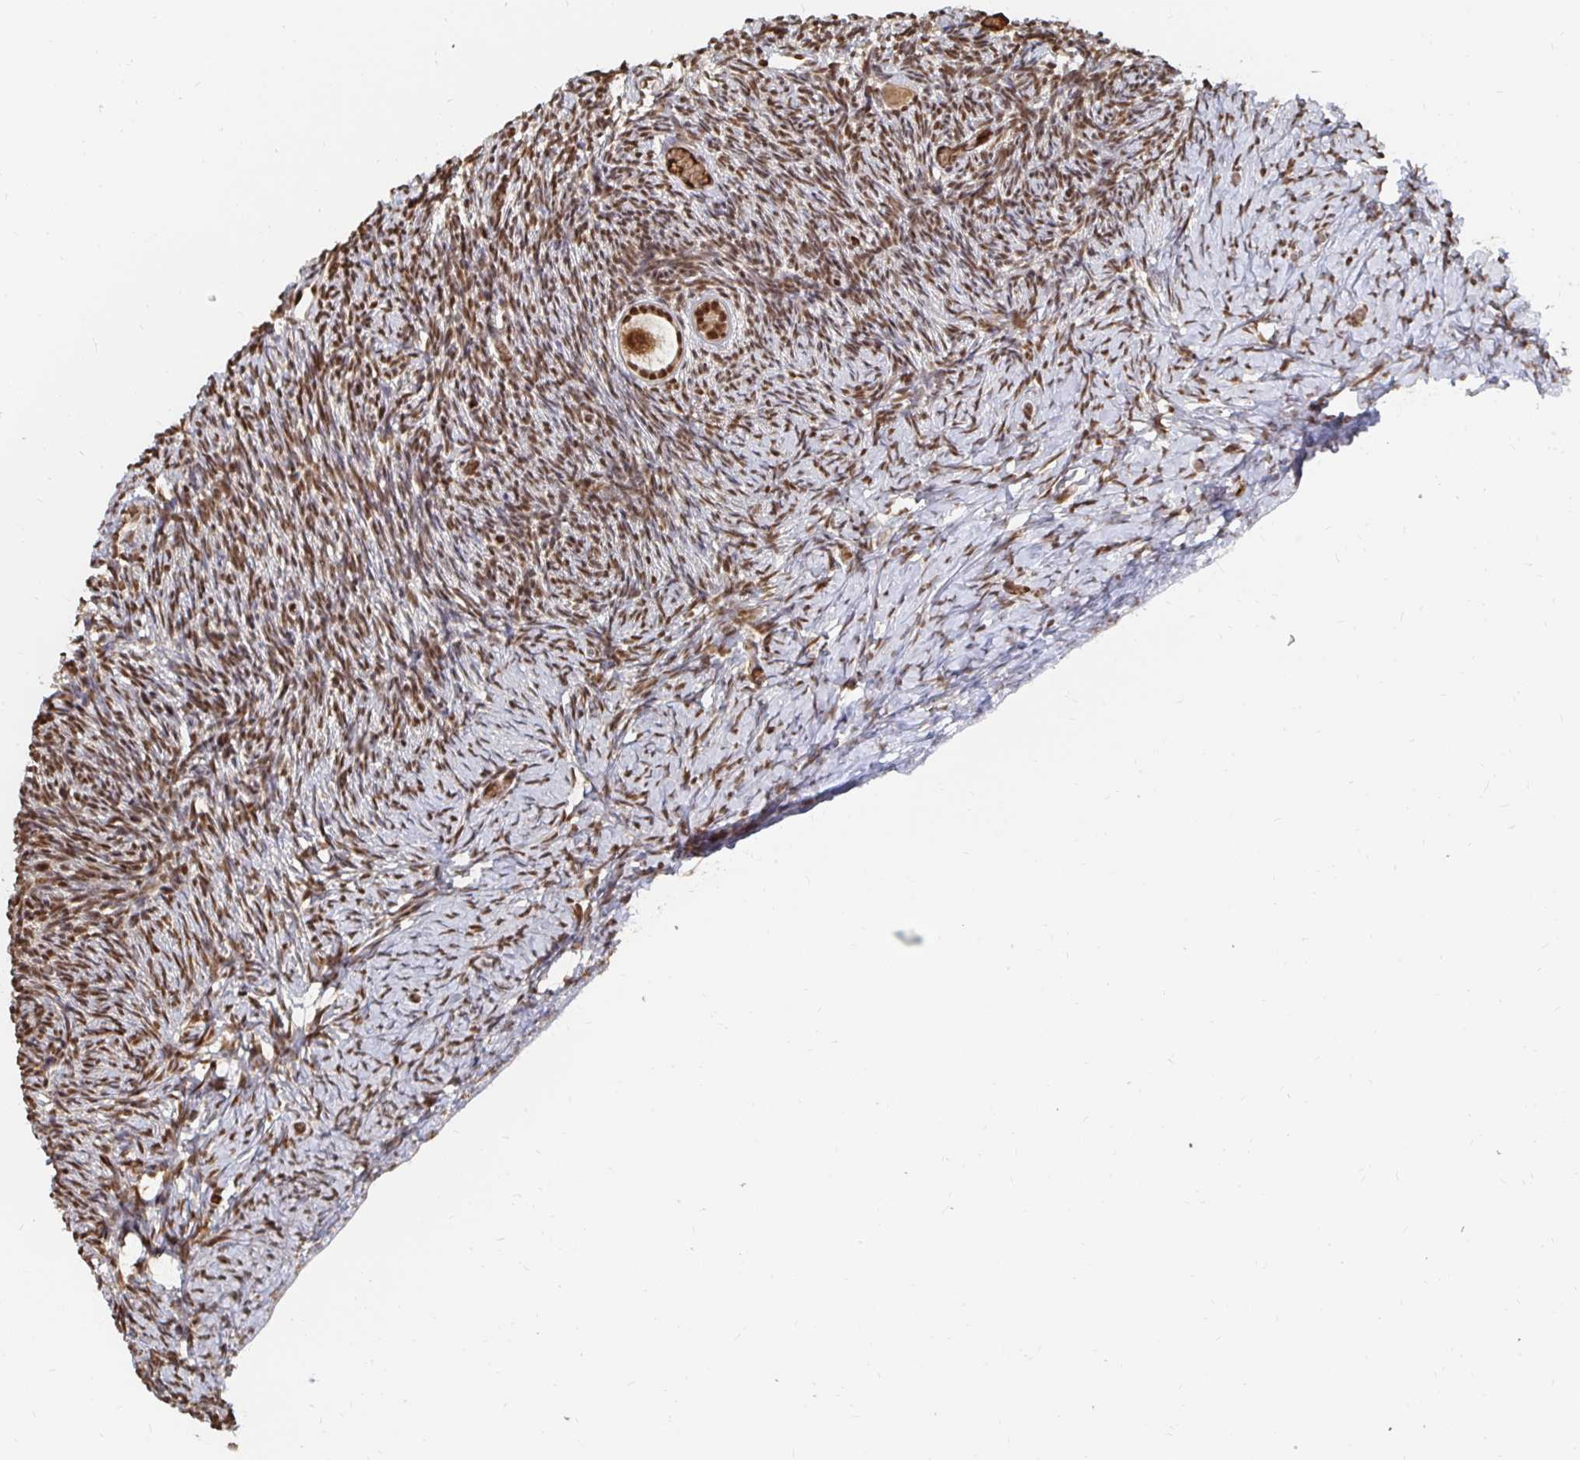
{"staining": {"intensity": "strong", "quantity": ">75%", "location": "nuclear"}, "tissue": "ovary", "cell_type": "Follicle cells", "image_type": "normal", "snomed": [{"axis": "morphology", "description": "Normal tissue, NOS"}, {"axis": "topography", "description": "Ovary"}], "caption": "The image demonstrates immunohistochemical staining of benign ovary. There is strong nuclear staining is appreciated in about >75% of follicle cells. (DAB (3,3'-diaminobenzidine) IHC with brightfield microscopy, high magnification).", "gene": "GTF3C6", "patient": {"sex": "female", "age": 39}}